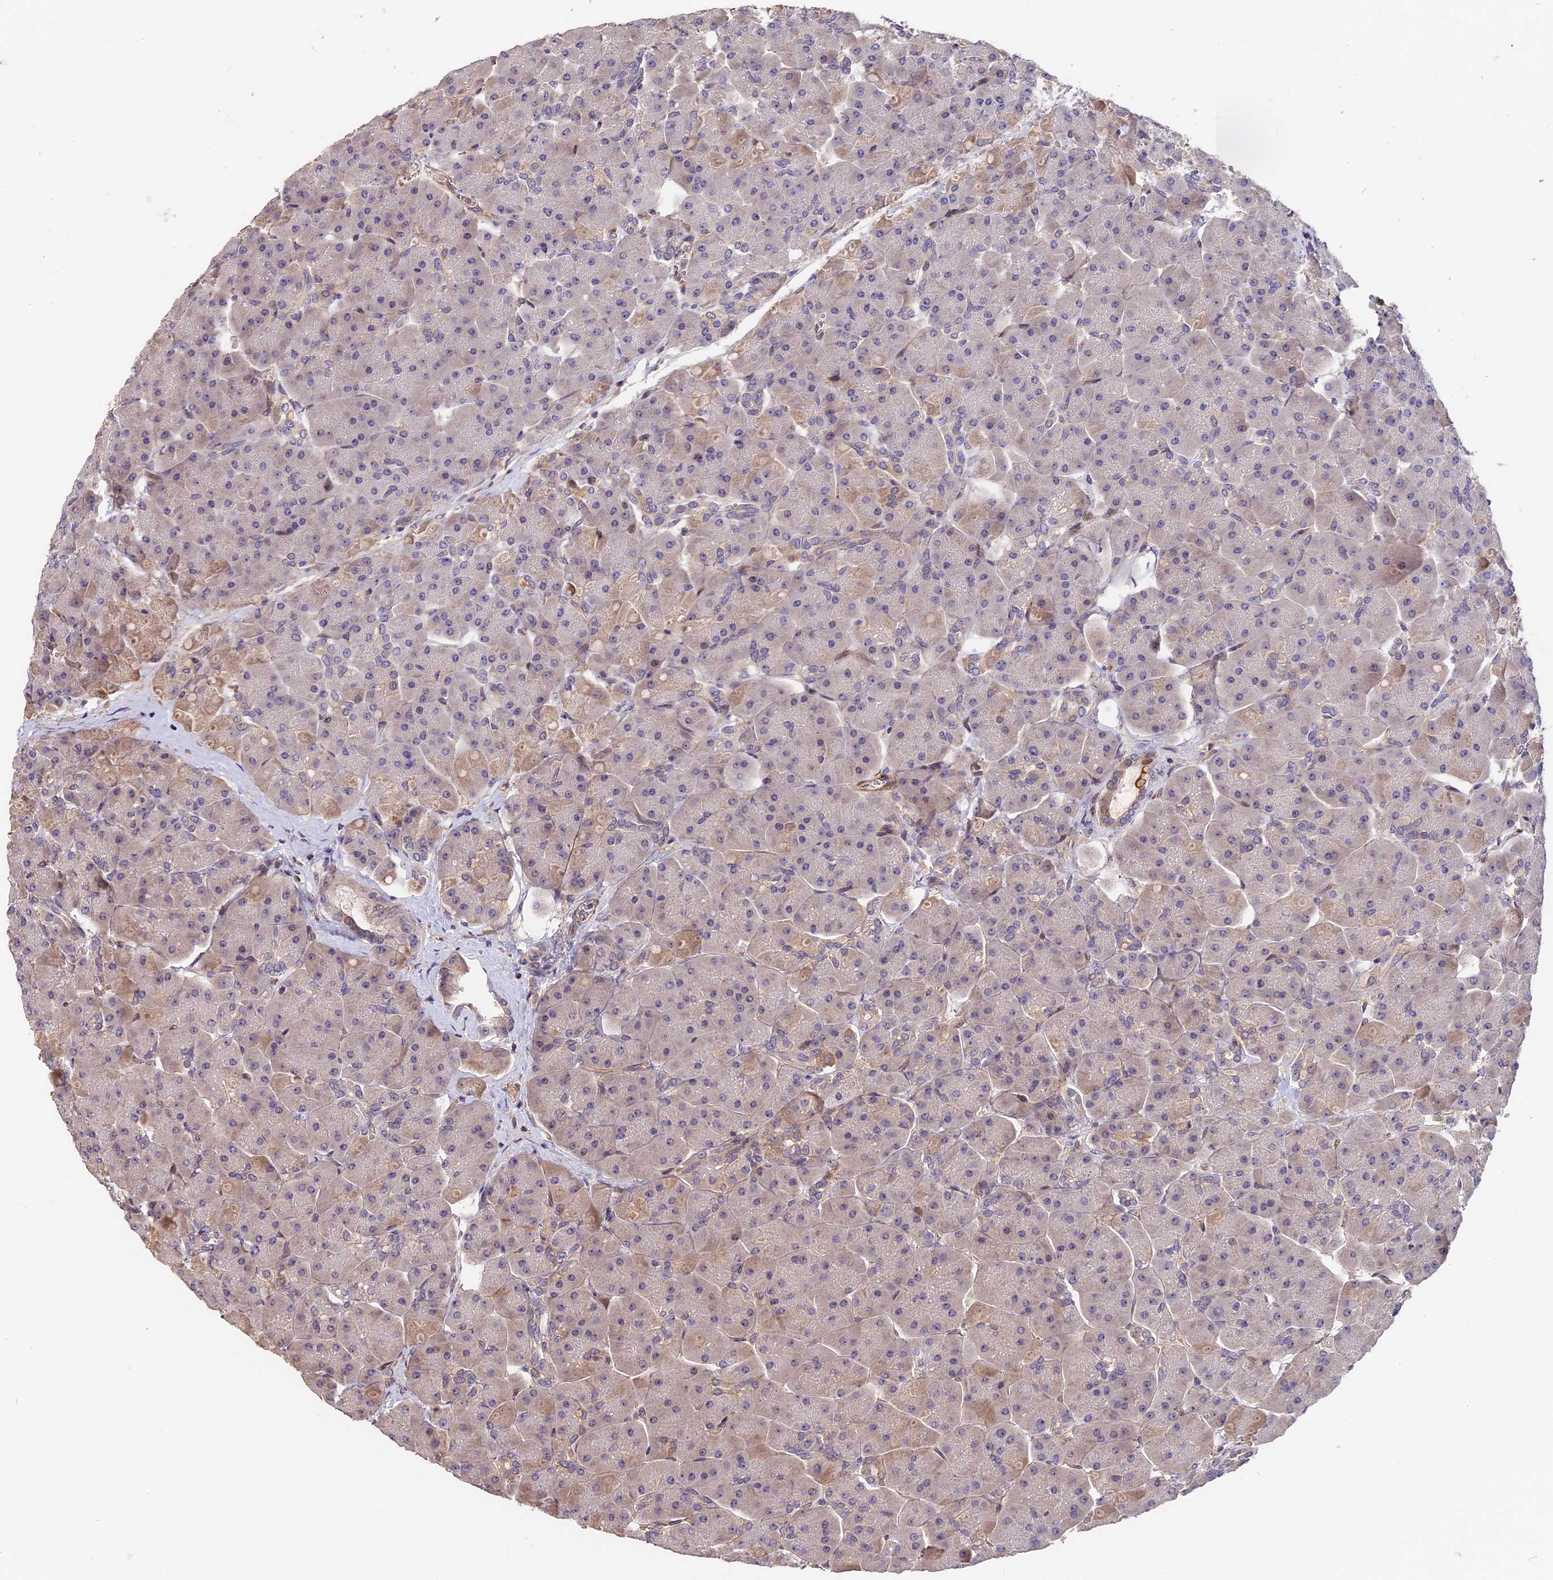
{"staining": {"intensity": "weak", "quantity": "25%-75%", "location": "cytoplasmic/membranous"}, "tissue": "pancreas", "cell_type": "Exocrine glandular cells", "image_type": "normal", "snomed": [{"axis": "morphology", "description": "Normal tissue, NOS"}, {"axis": "topography", "description": "Pancreas"}], "caption": "Normal pancreas displays weak cytoplasmic/membranous expression in approximately 25%-75% of exocrine glandular cells The staining was performed using DAB to visualize the protein expression in brown, while the nuclei were stained in blue with hematoxylin (Magnification: 20x)..", "gene": "ARHGAP17", "patient": {"sex": "male", "age": 66}}